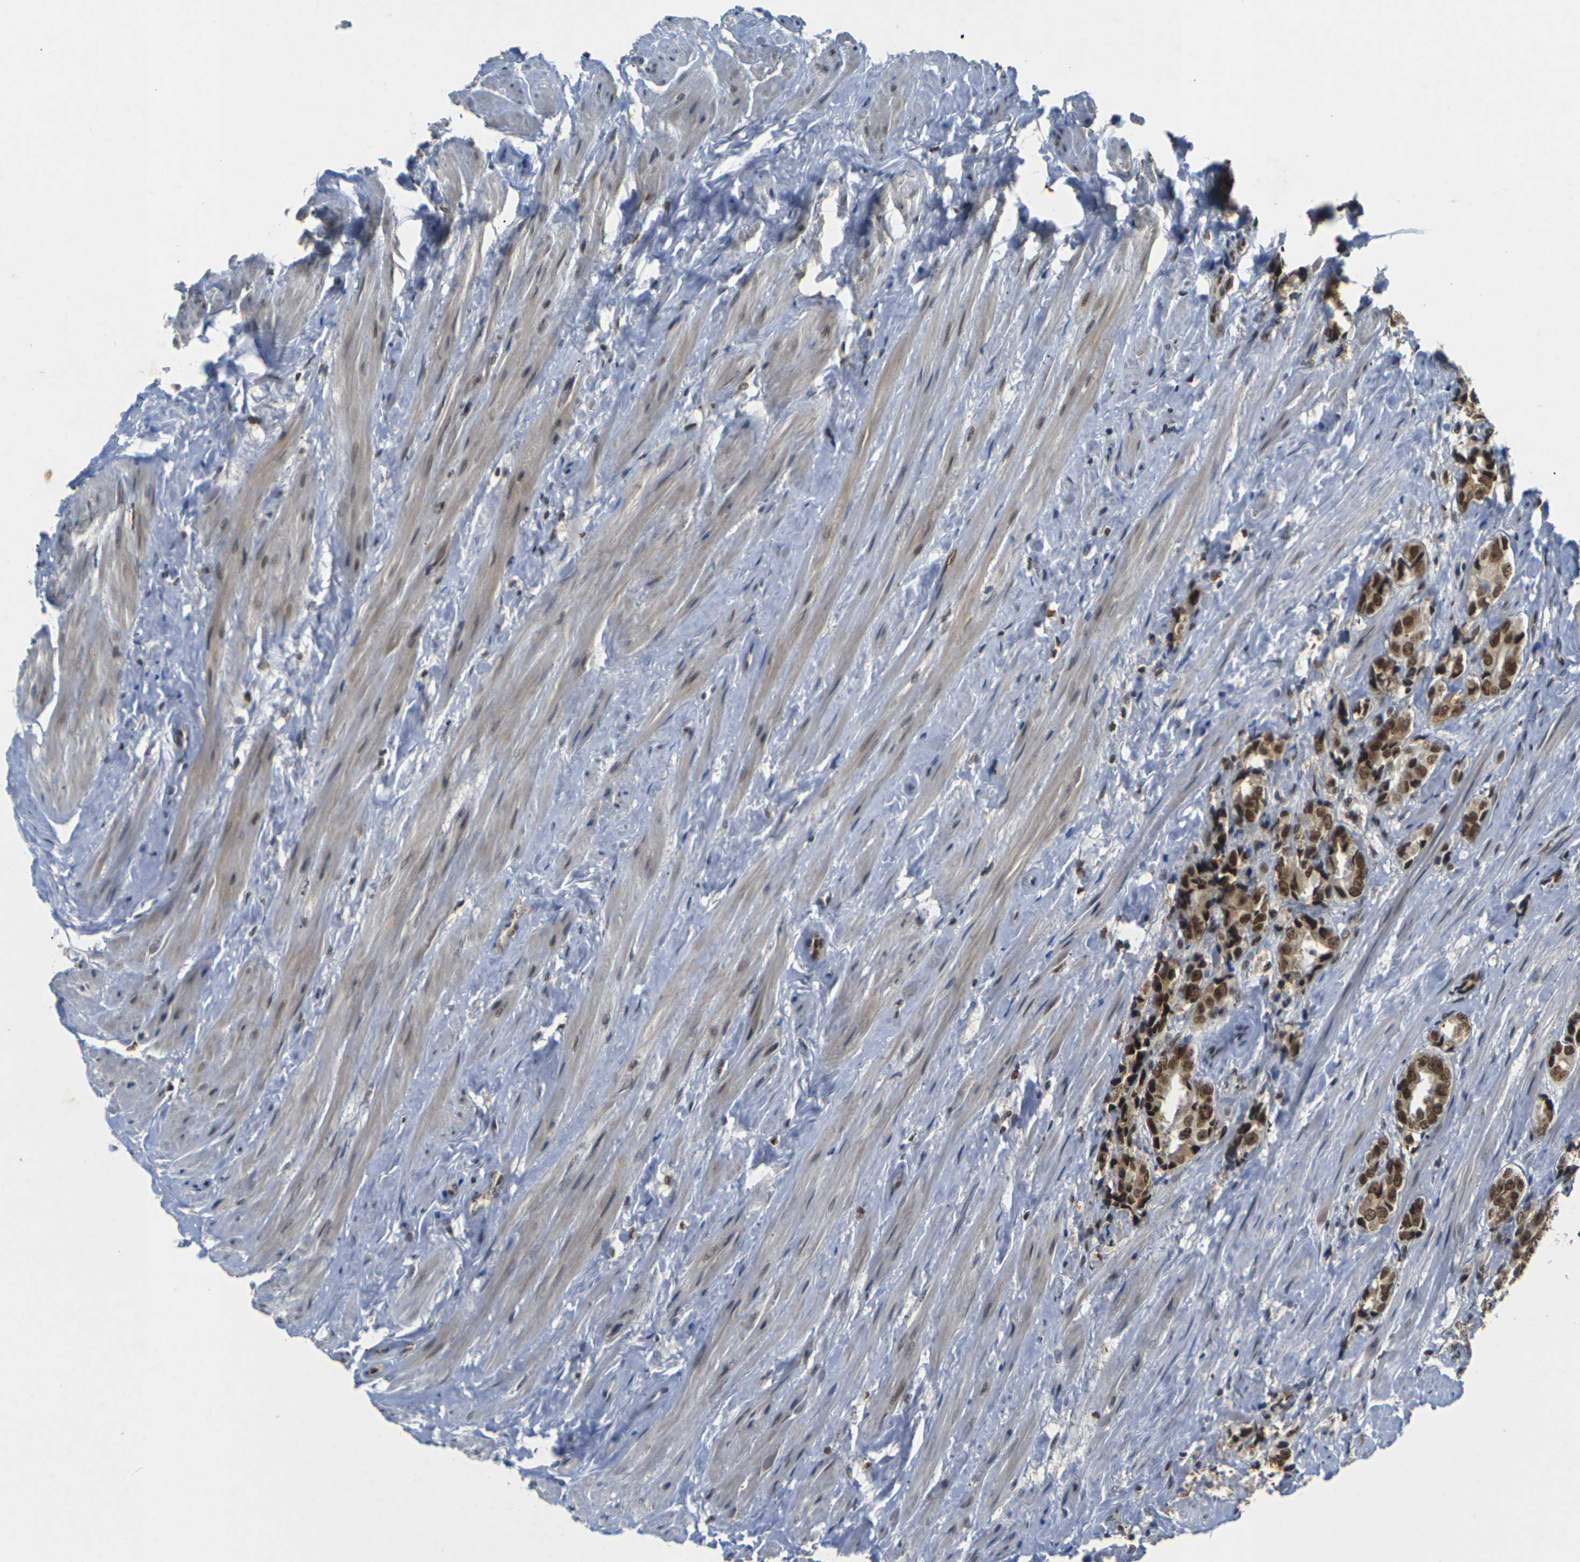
{"staining": {"intensity": "strong", "quantity": ">75%", "location": "nuclear"}, "tissue": "prostate cancer", "cell_type": "Tumor cells", "image_type": "cancer", "snomed": [{"axis": "morphology", "description": "Adenocarcinoma, High grade"}, {"axis": "topography", "description": "Prostate"}], "caption": "Human prostate cancer (adenocarcinoma (high-grade)) stained with a brown dye reveals strong nuclear positive positivity in about >75% of tumor cells.", "gene": "NELFA", "patient": {"sex": "male", "age": 61}}